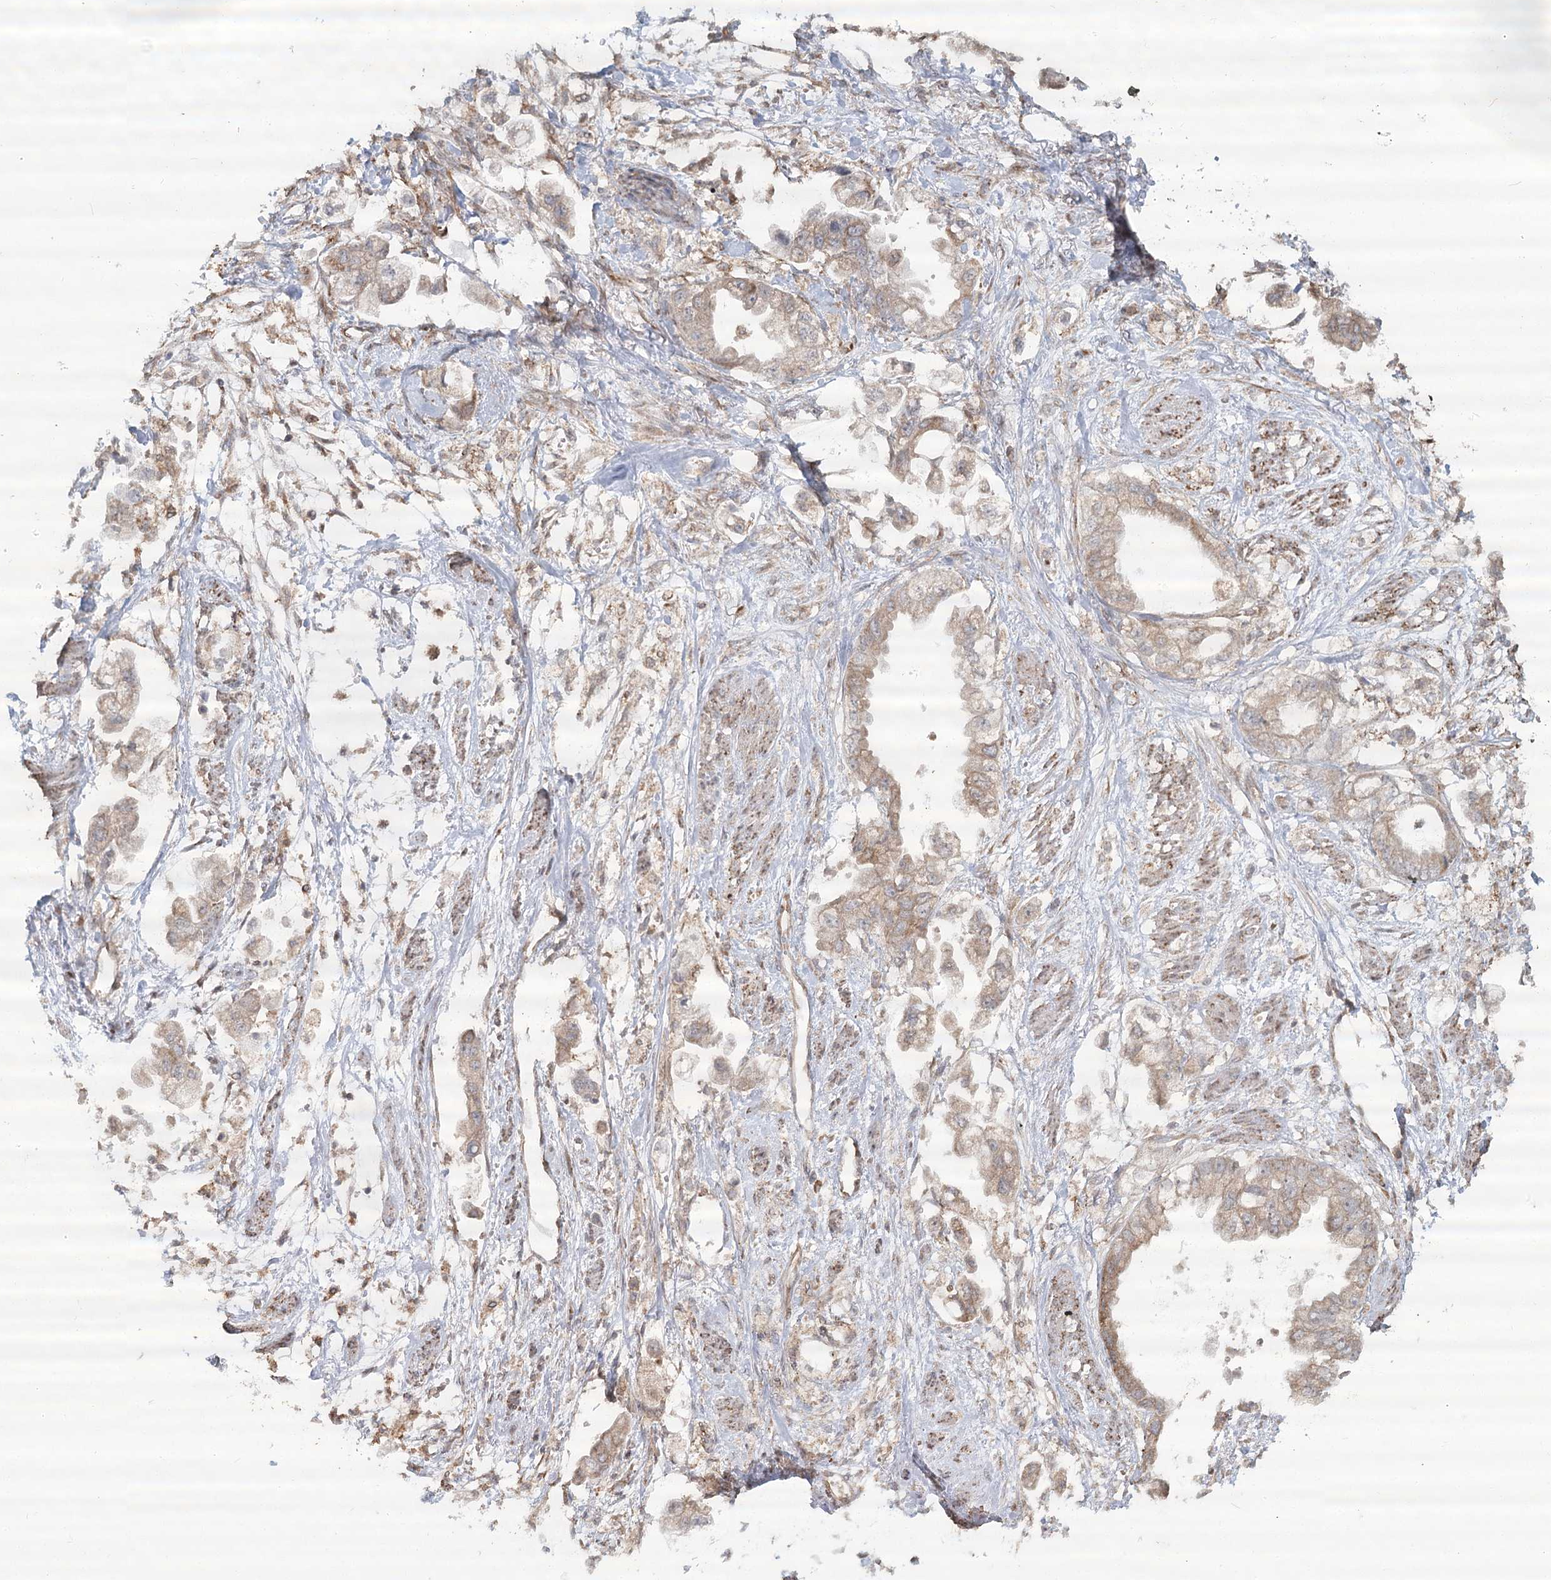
{"staining": {"intensity": "weak", "quantity": "25%-75%", "location": "cytoplasmic/membranous"}, "tissue": "stomach cancer", "cell_type": "Tumor cells", "image_type": "cancer", "snomed": [{"axis": "morphology", "description": "Adenocarcinoma, NOS"}, {"axis": "topography", "description": "Stomach"}], "caption": "A histopathology image of human stomach cancer (adenocarcinoma) stained for a protein reveals weak cytoplasmic/membranous brown staining in tumor cells.", "gene": "OTUD4", "patient": {"sex": "male", "age": 62}}